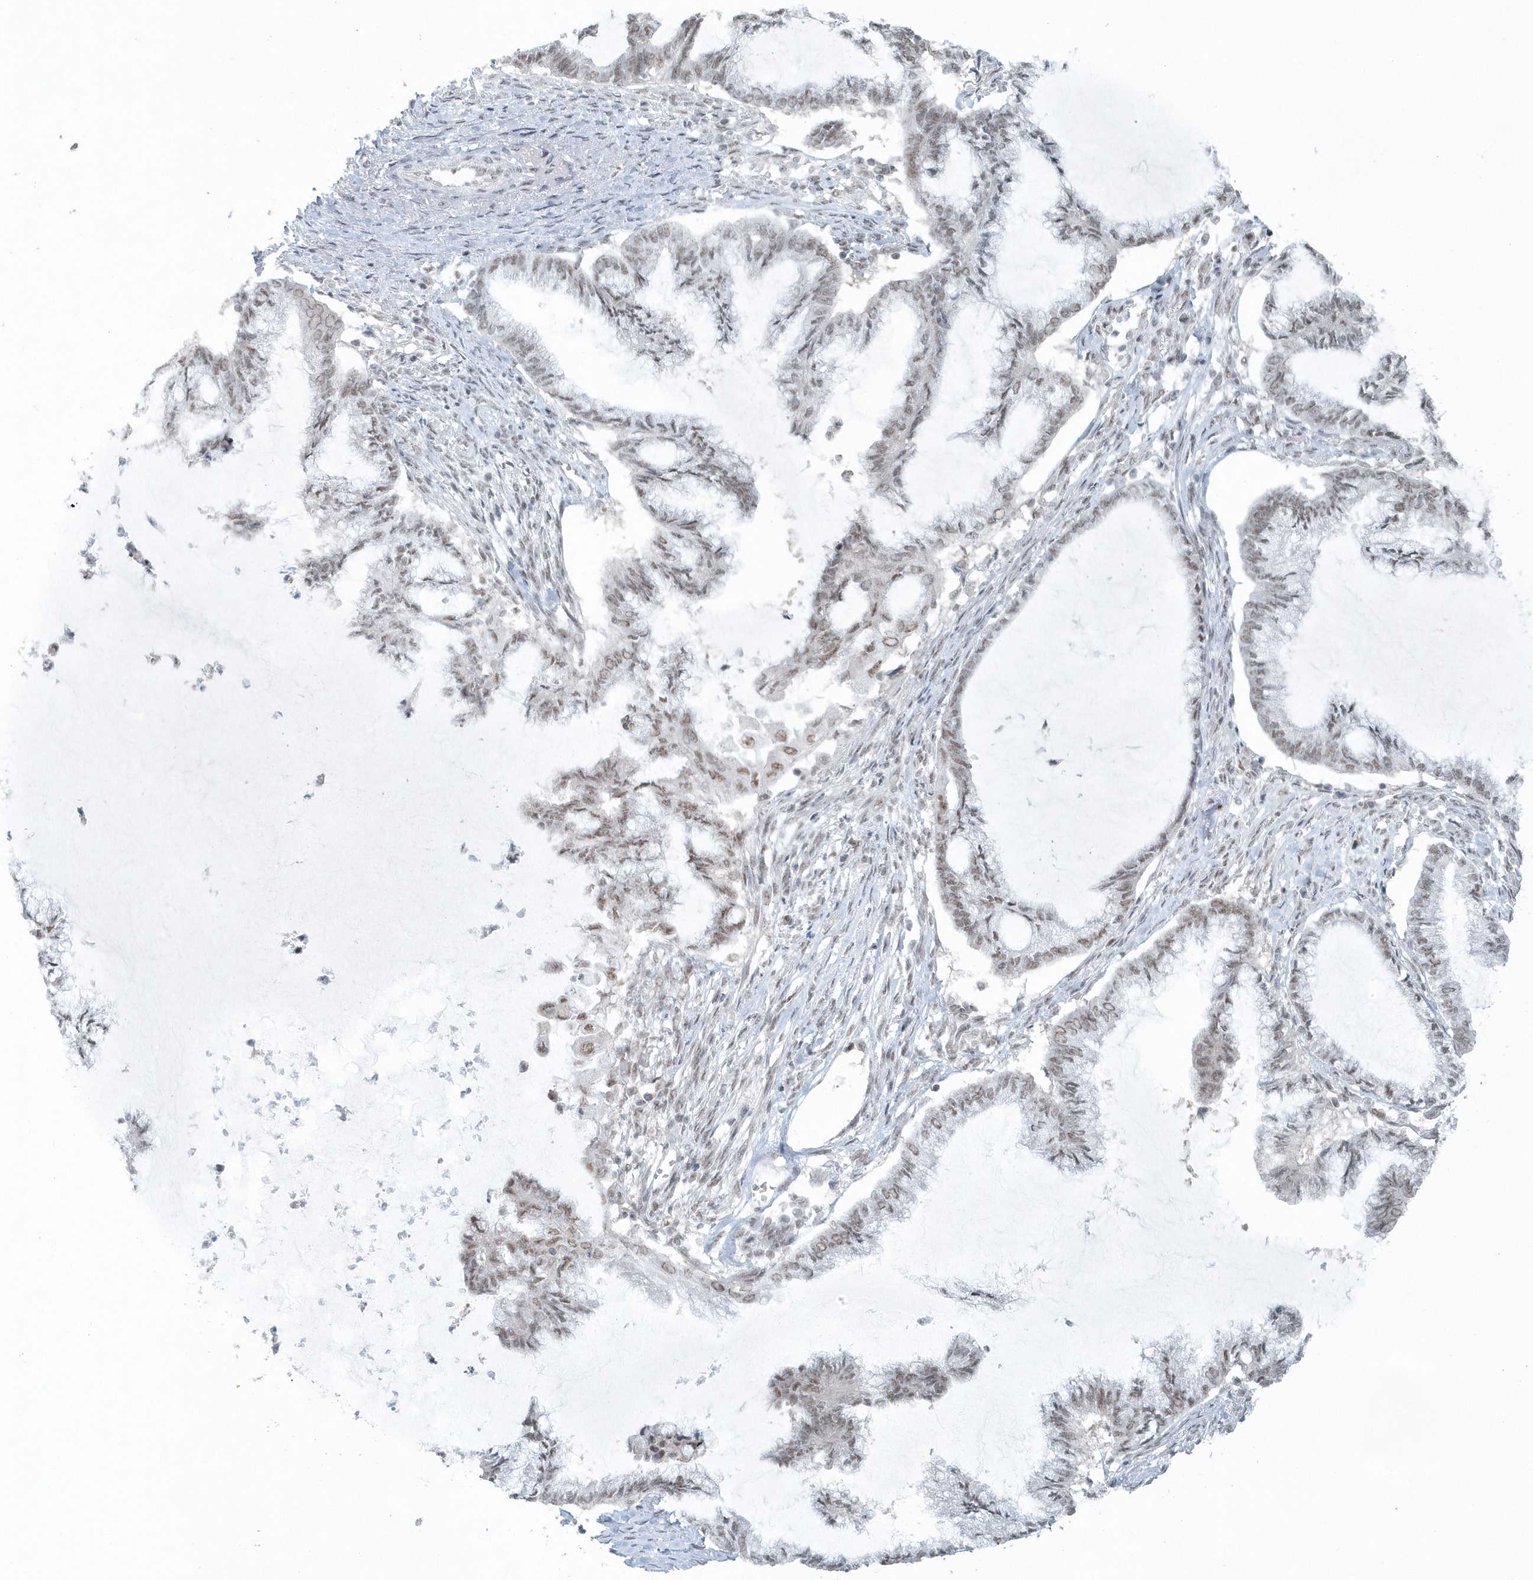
{"staining": {"intensity": "weak", "quantity": "25%-75%", "location": "nuclear"}, "tissue": "endometrial cancer", "cell_type": "Tumor cells", "image_type": "cancer", "snomed": [{"axis": "morphology", "description": "Adenocarcinoma, NOS"}, {"axis": "topography", "description": "Endometrium"}], "caption": "Immunohistochemical staining of human endometrial adenocarcinoma displays weak nuclear protein expression in about 25%-75% of tumor cells.", "gene": "YTHDC1", "patient": {"sex": "female", "age": 86}}